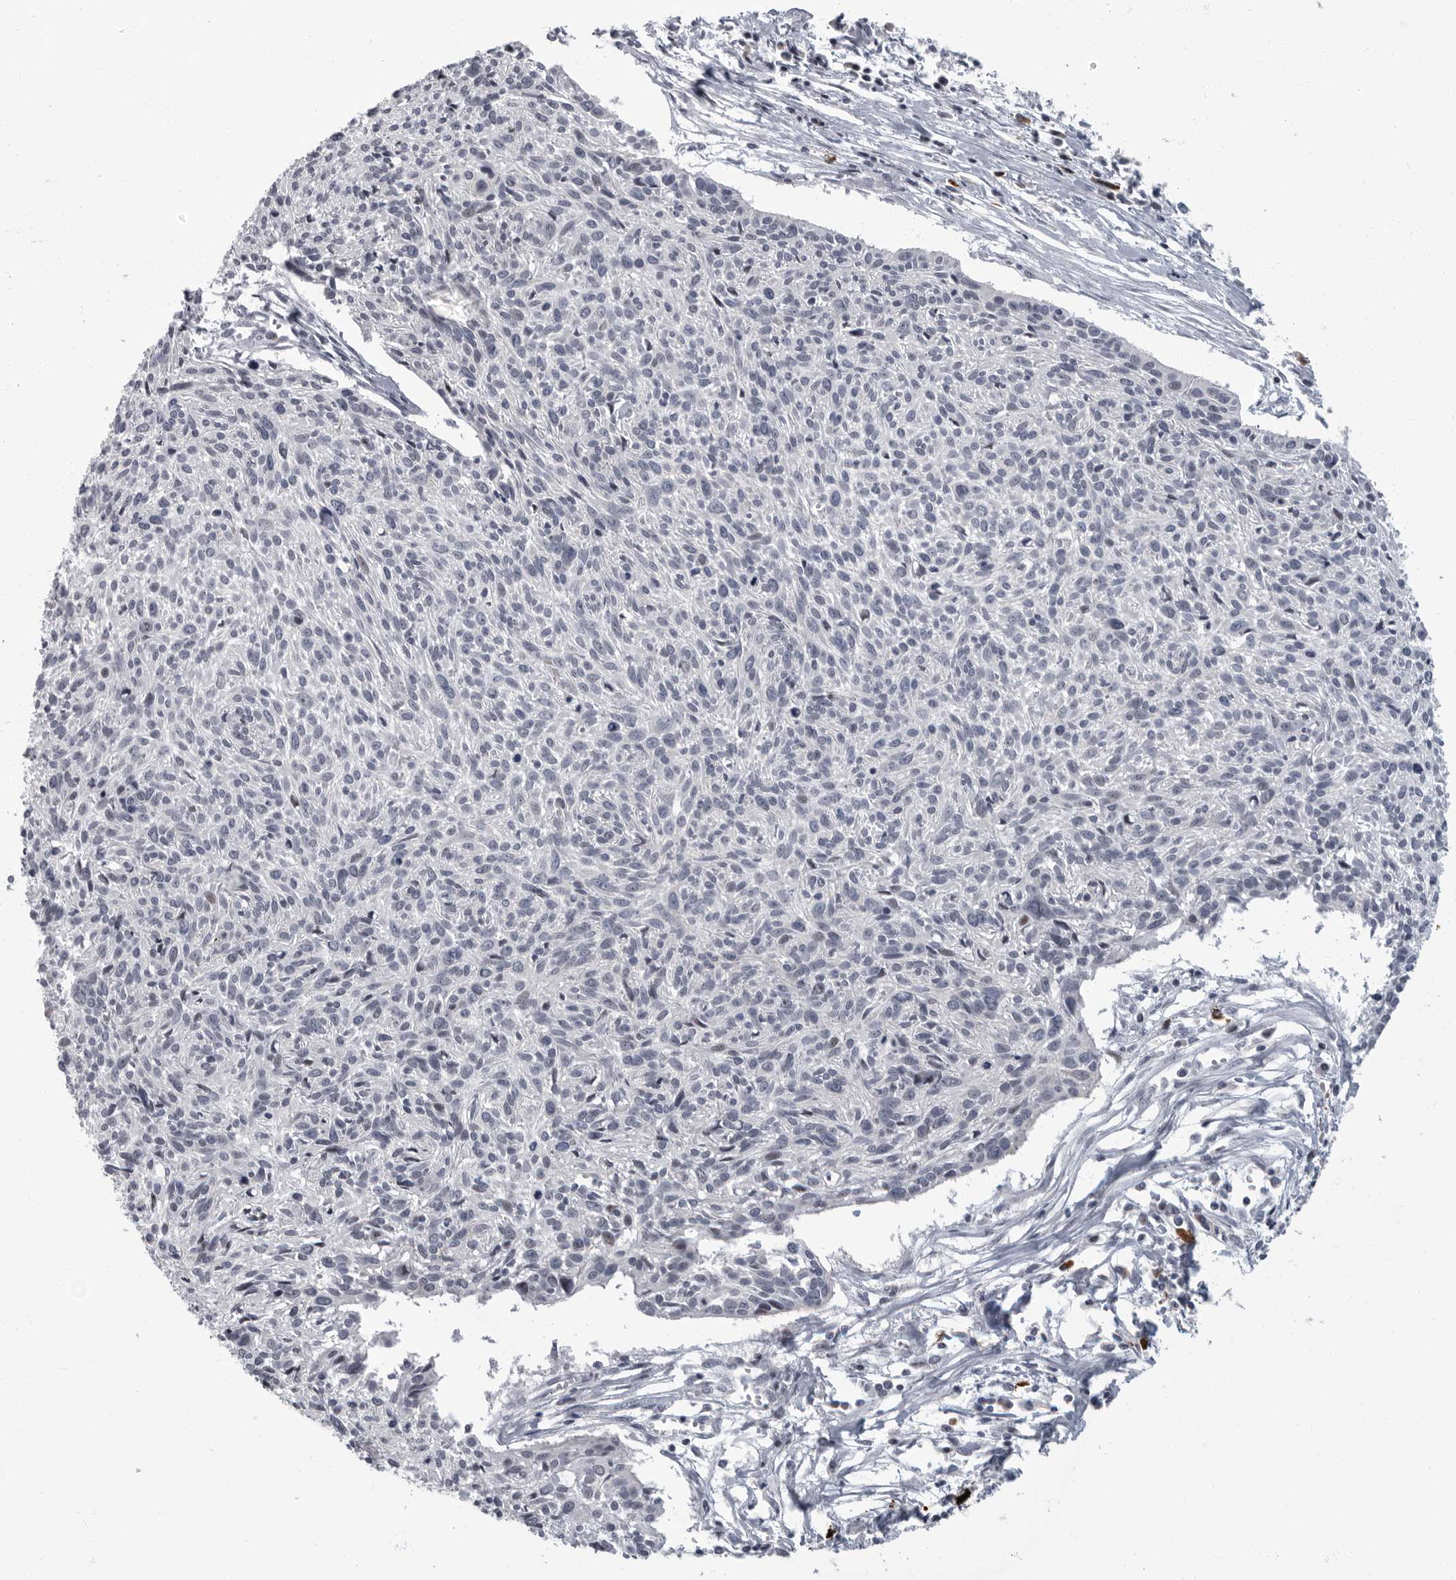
{"staining": {"intensity": "weak", "quantity": "<25%", "location": "nuclear"}, "tissue": "cervical cancer", "cell_type": "Tumor cells", "image_type": "cancer", "snomed": [{"axis": "morphology", "description": "Squamous cell carcinoma, NOS"}, {"axis": "topography", "description": "Cervix"}], "caption": "Squamous cell carcinoma (cervical) was stained to show a protein in brown. There is no significant expression in tumor cells. The staining was performed using DAB (3,3'-diaminobenzidine) to visualize the protein expression in brown, while the nuclei were stained in blue with hematoxylin (Magnification: 20x).", "gene": "SLC25A39", "patient": {"sex": "female", "age": 51}}